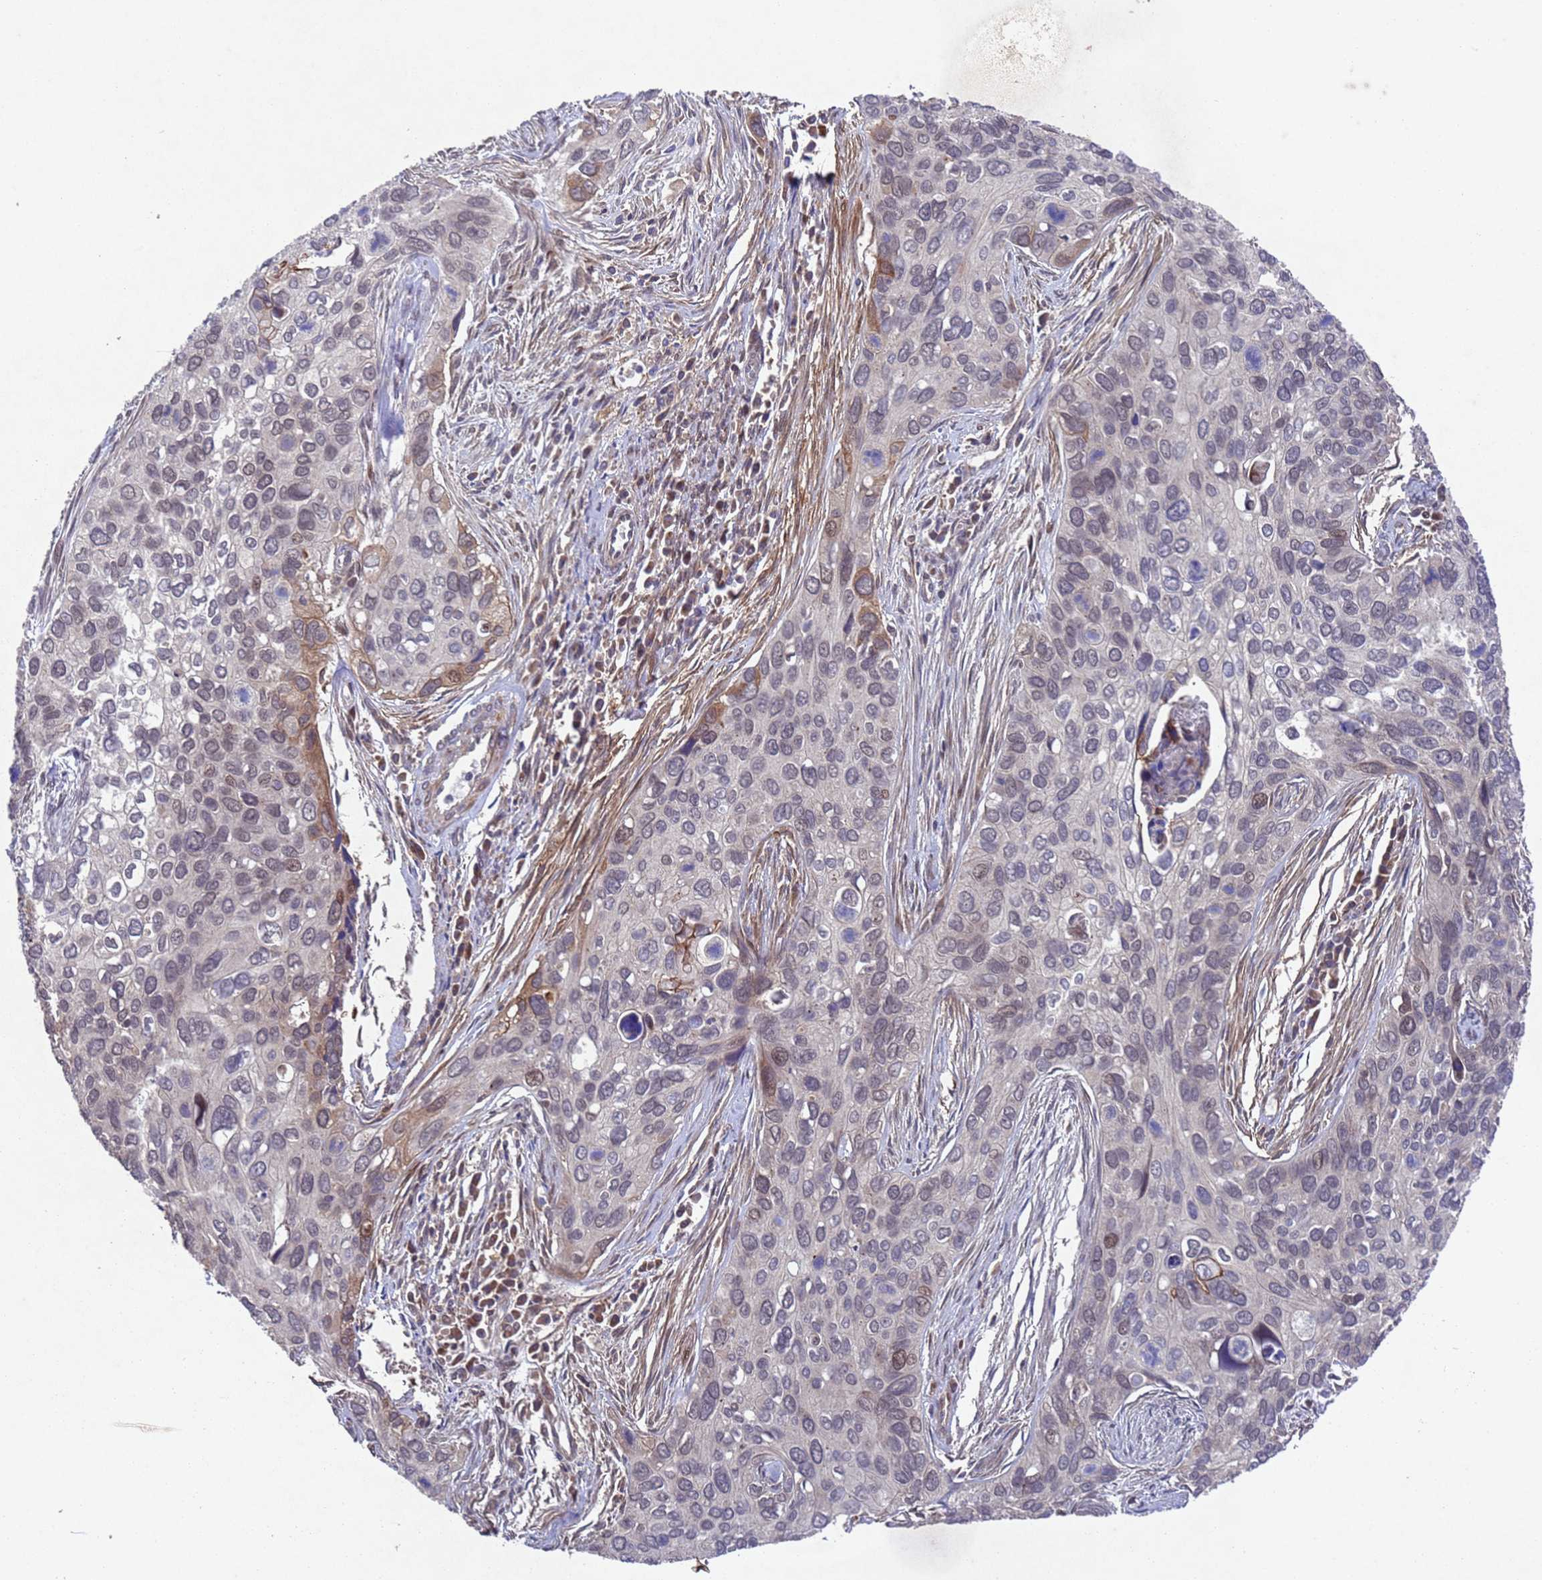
{"staining": {"intensity": "moderate", "quantity": "<25%", "location": "cytoplasmic/membranous,nuclear"}, "tissue": "cervical cancer", "cell_type": "Tumor cells", "image_type": "cancer", "snomed": [{"axis": "morphology", "description": "Squamous cell carcinoma, NOS"}, {"axis": "topography", "description": "Cervix"}], "caption": "Protein expression analysis of cervical squamous cell carcinoma shows moderate cytoplasmic/membranous and nuclear staining in approximately <25% of tumor cells.", "gene": "TBK1", "patient": {"sex": "female", "age": 55}}